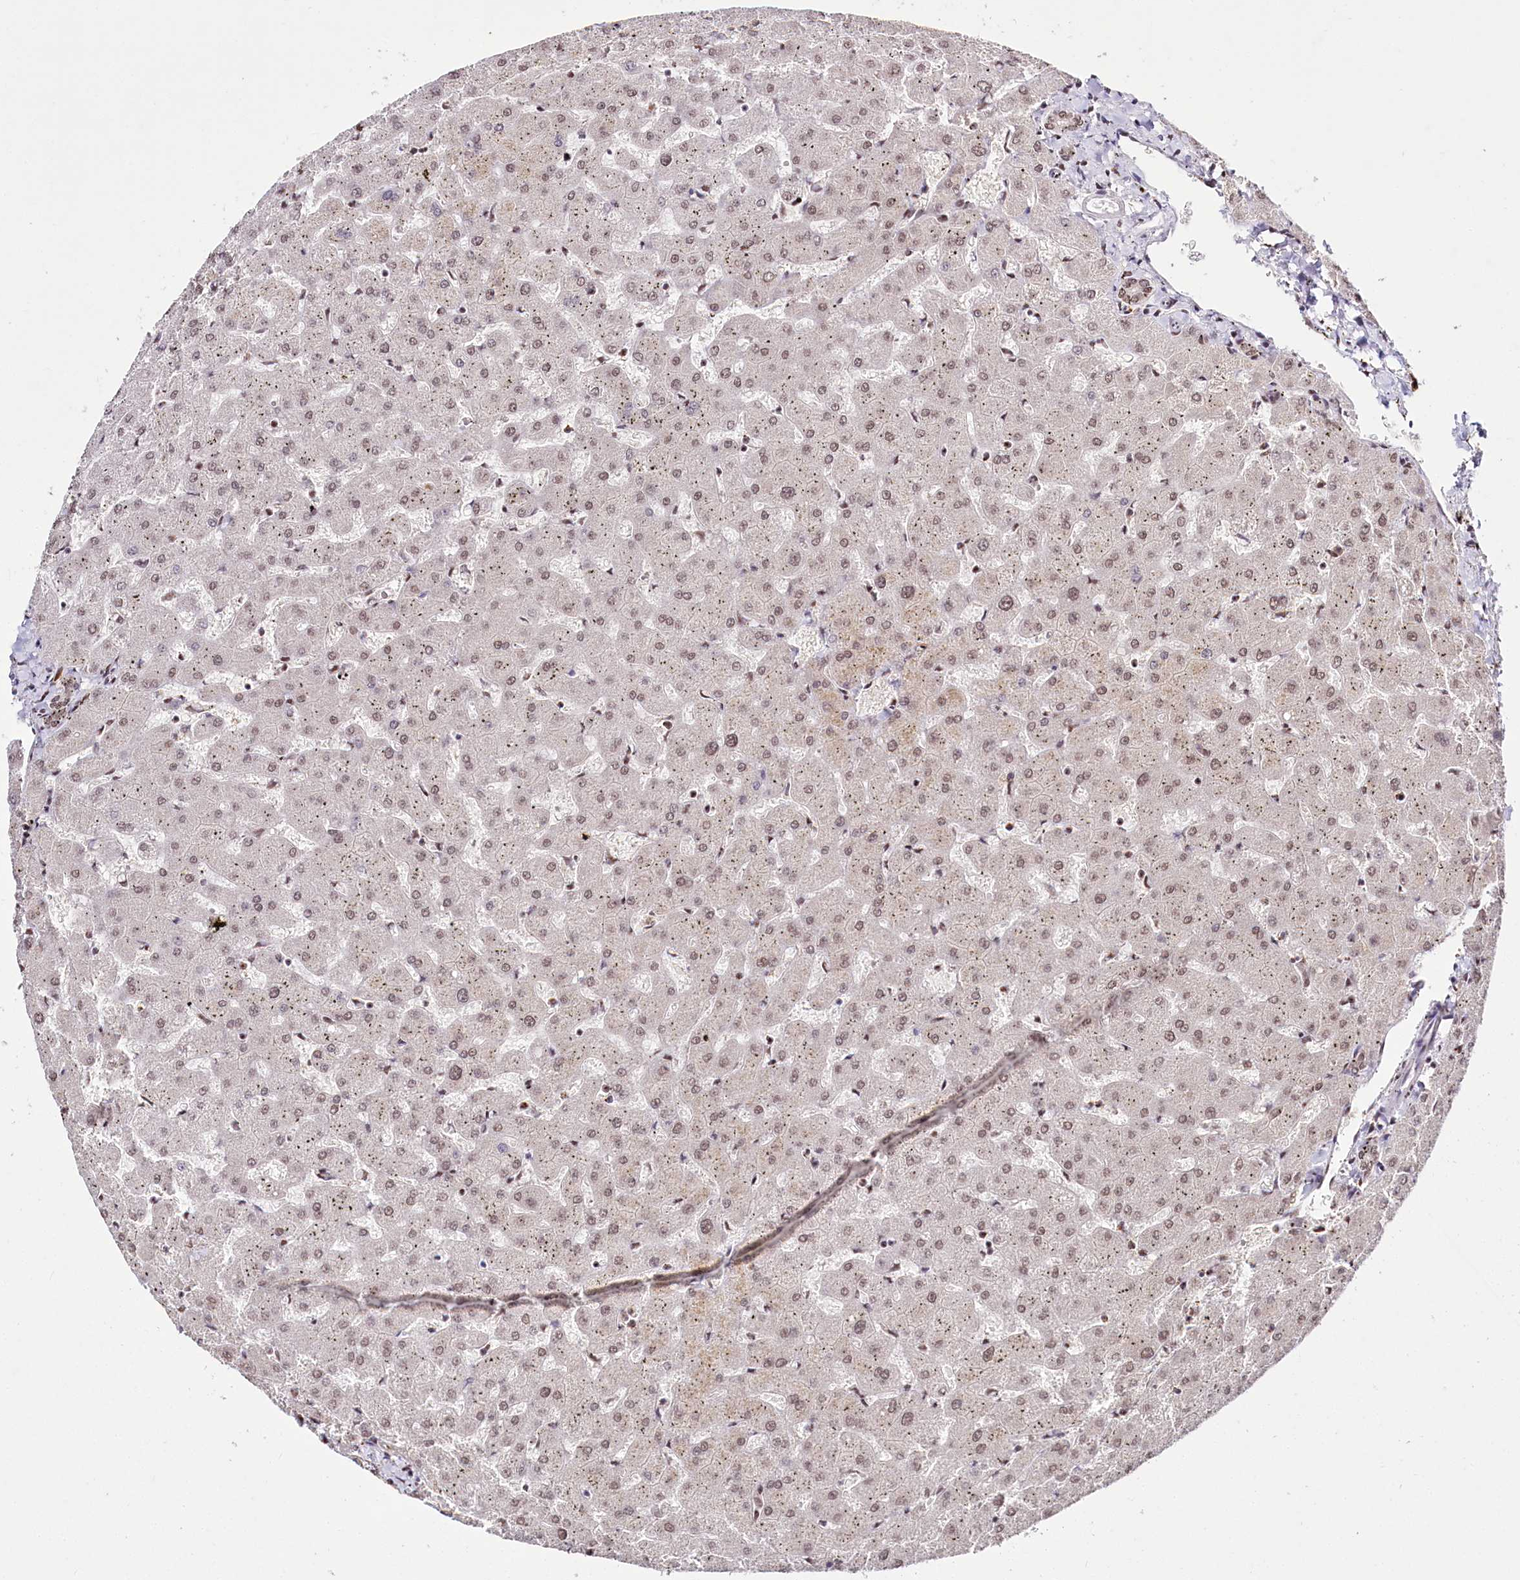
{"staining": {"intensity": "moderate", "quantity": ">75%", "location": "nuclear"}, "tissue": "liver", "cell_type": "Cholangiocytes", "image_type": "normal", "snomed": [{"axis": "morphology", "description": "Normal tissue, NOS"}, {"axis": "topography", "description": "Liver"}], "caption": "Cholangiocytes demonstrate medium levels of moderate nuclear staining in approximately >75% of cells in normal human liver.", "gene": "SMARCE1", "patient": {"sex": "female", "age": 63}}